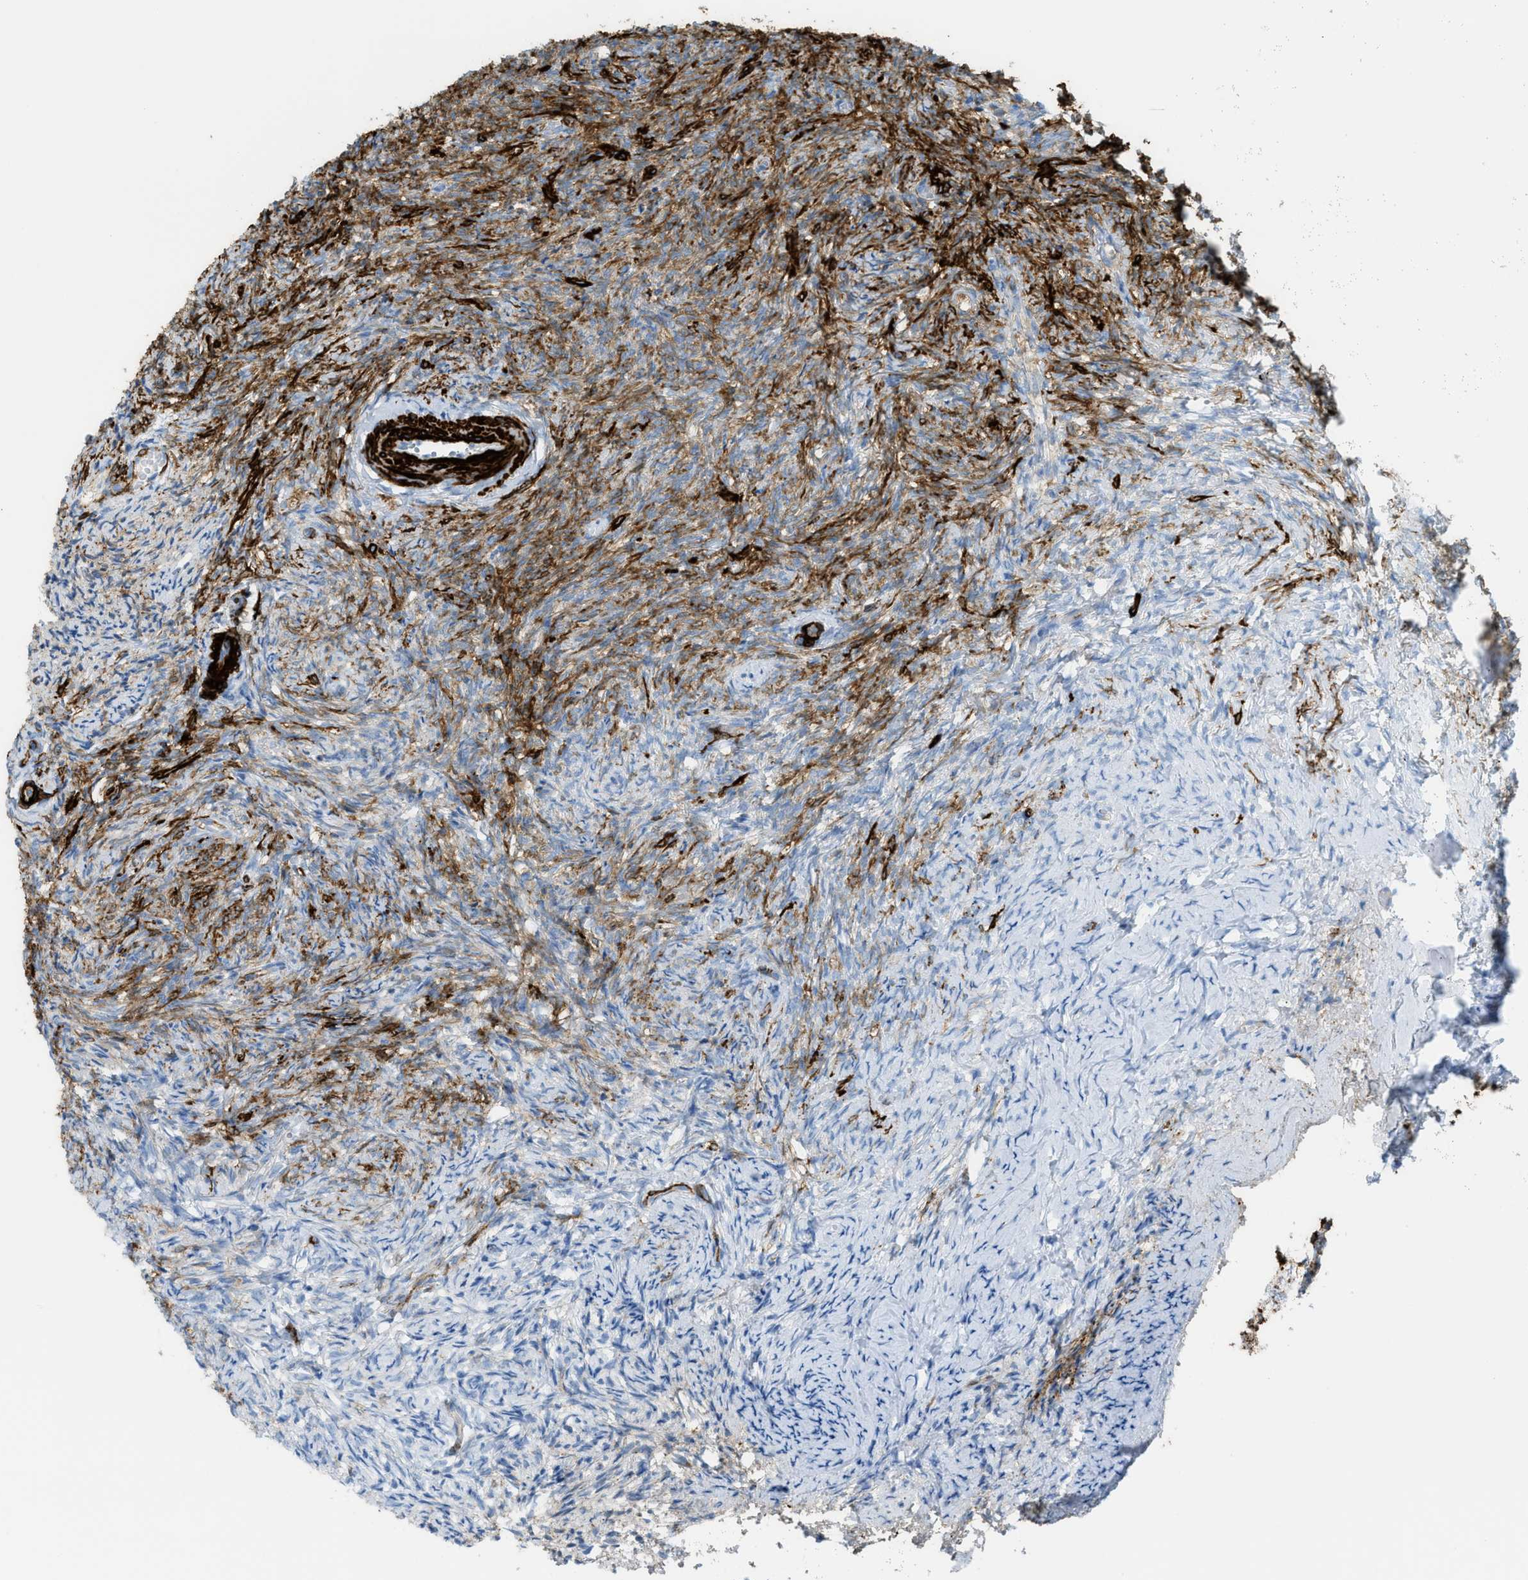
{"staining": {"intensity": "moderate", "quantity": ">75%", "location": "cytoplasmic/membranous"}, "tissue": "ovary", "cell_type": "Follicle cells", "image_type": "normal", "snomed": [{"axis": "morphology", "description": "Normal tissue, NOS"}, {"axis": "topography", "description": "Ovary"}], "caption": "This is an image of IHC staining of benign ovary, which shows moderate staining in the cytoplasmic/membranous of follicle cells.", "gene": "MYH11", "patient": {"sex": "female", "age": 41}}